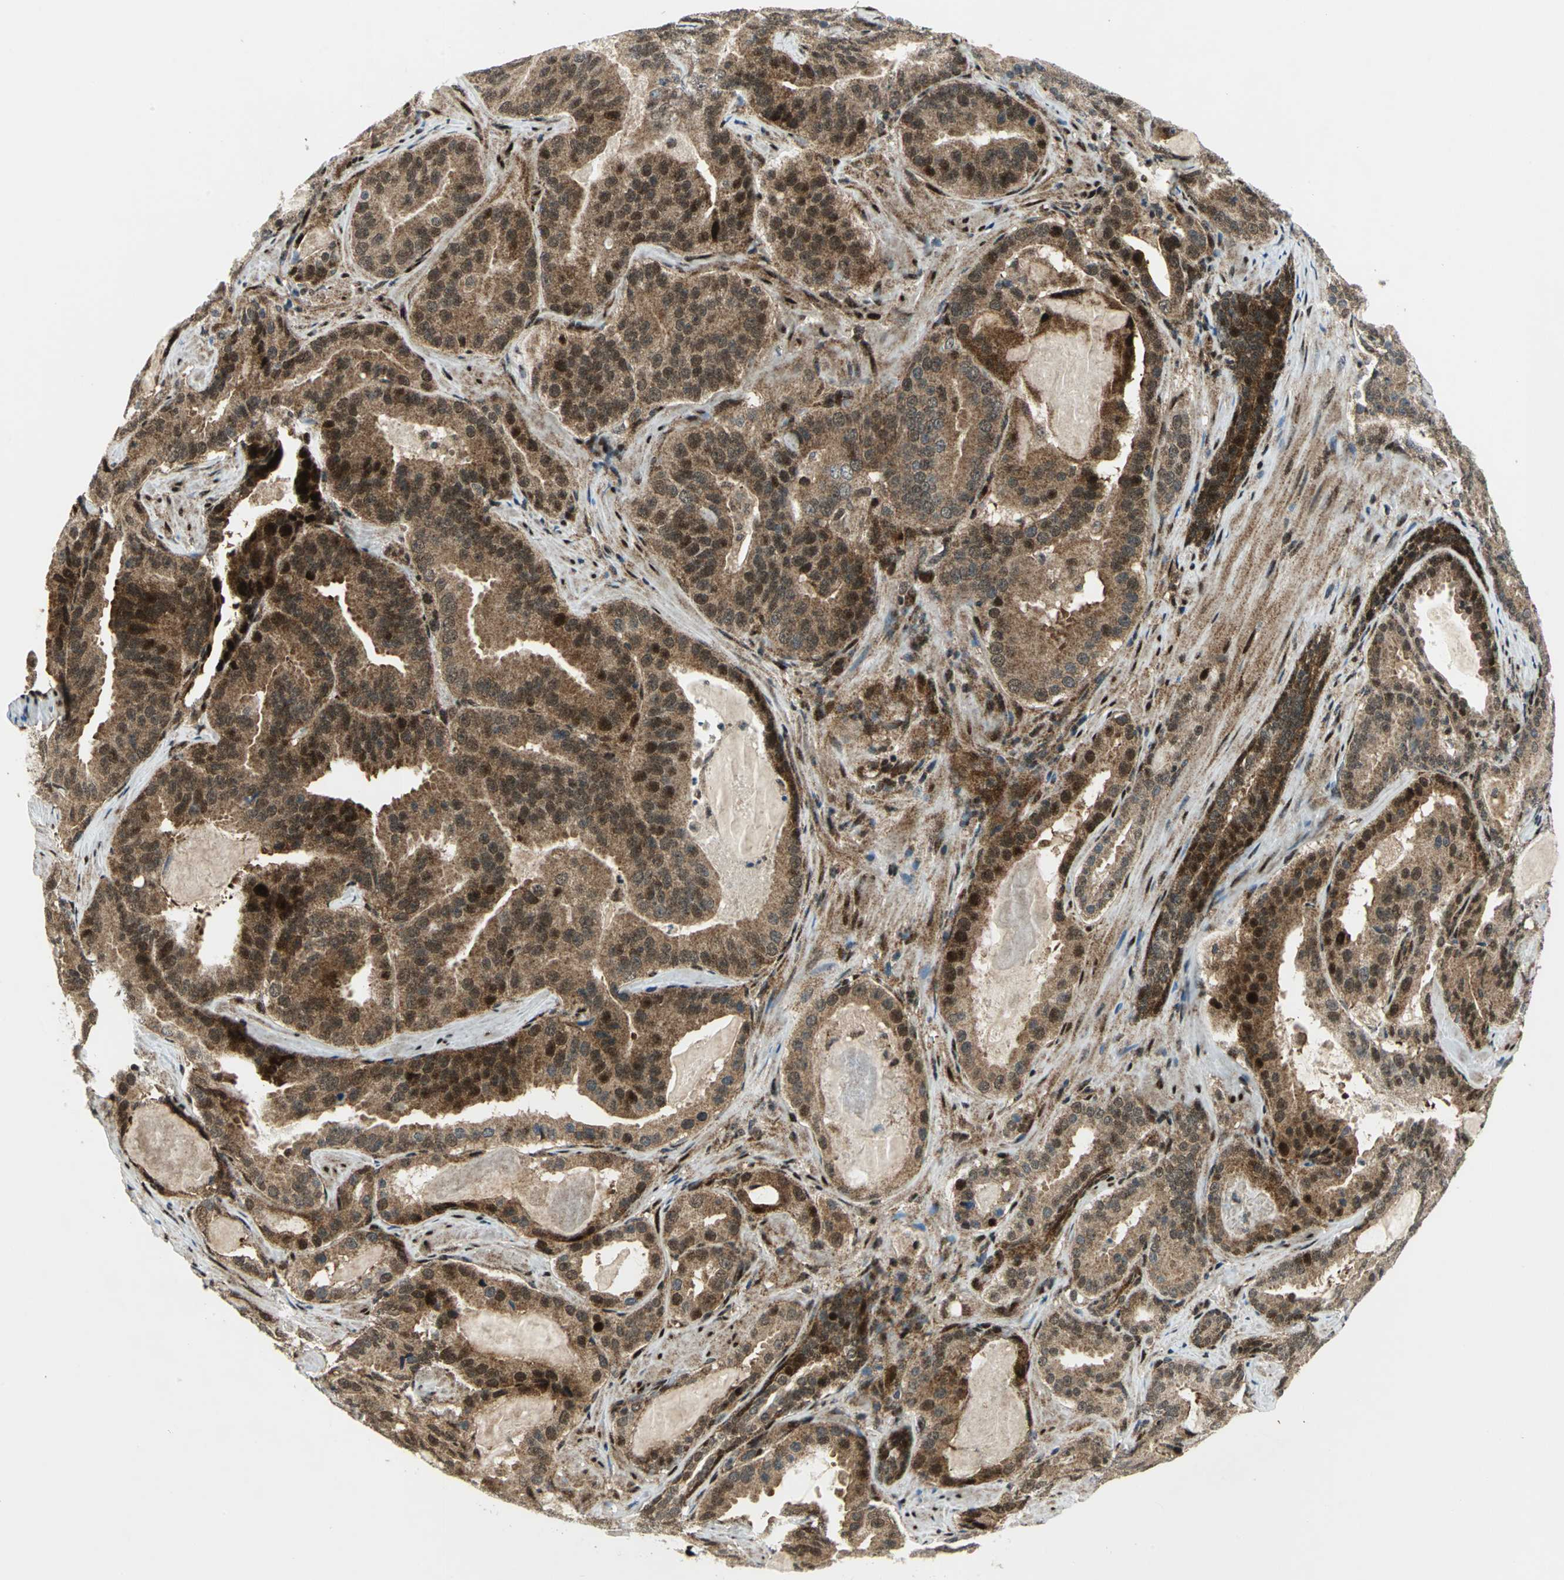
{"staining": {"intensity": "strong", "quantity": ">75%", "location": "cytoplasmic/membranous,nuclear"}, "tissue": "prostate cancer", "cell_type": "Tumor cells", "image_type": "cancer", "snomed": [{"axis": "morphology", "description": "Adenocarcinoma, Low grade"}, {"axis": "topography", "description": "Prostate"}], "caption": "Immunohistochemistry image of human prostate low-grade adenocarcinoma stained for a protein (brown), which exhibits high levels of strong cytoplasmic/membranous and nuclear expression in about >75% of tumor cells.", "gene": "COPS5", "patient": {"sex": "male", "age": 59}}